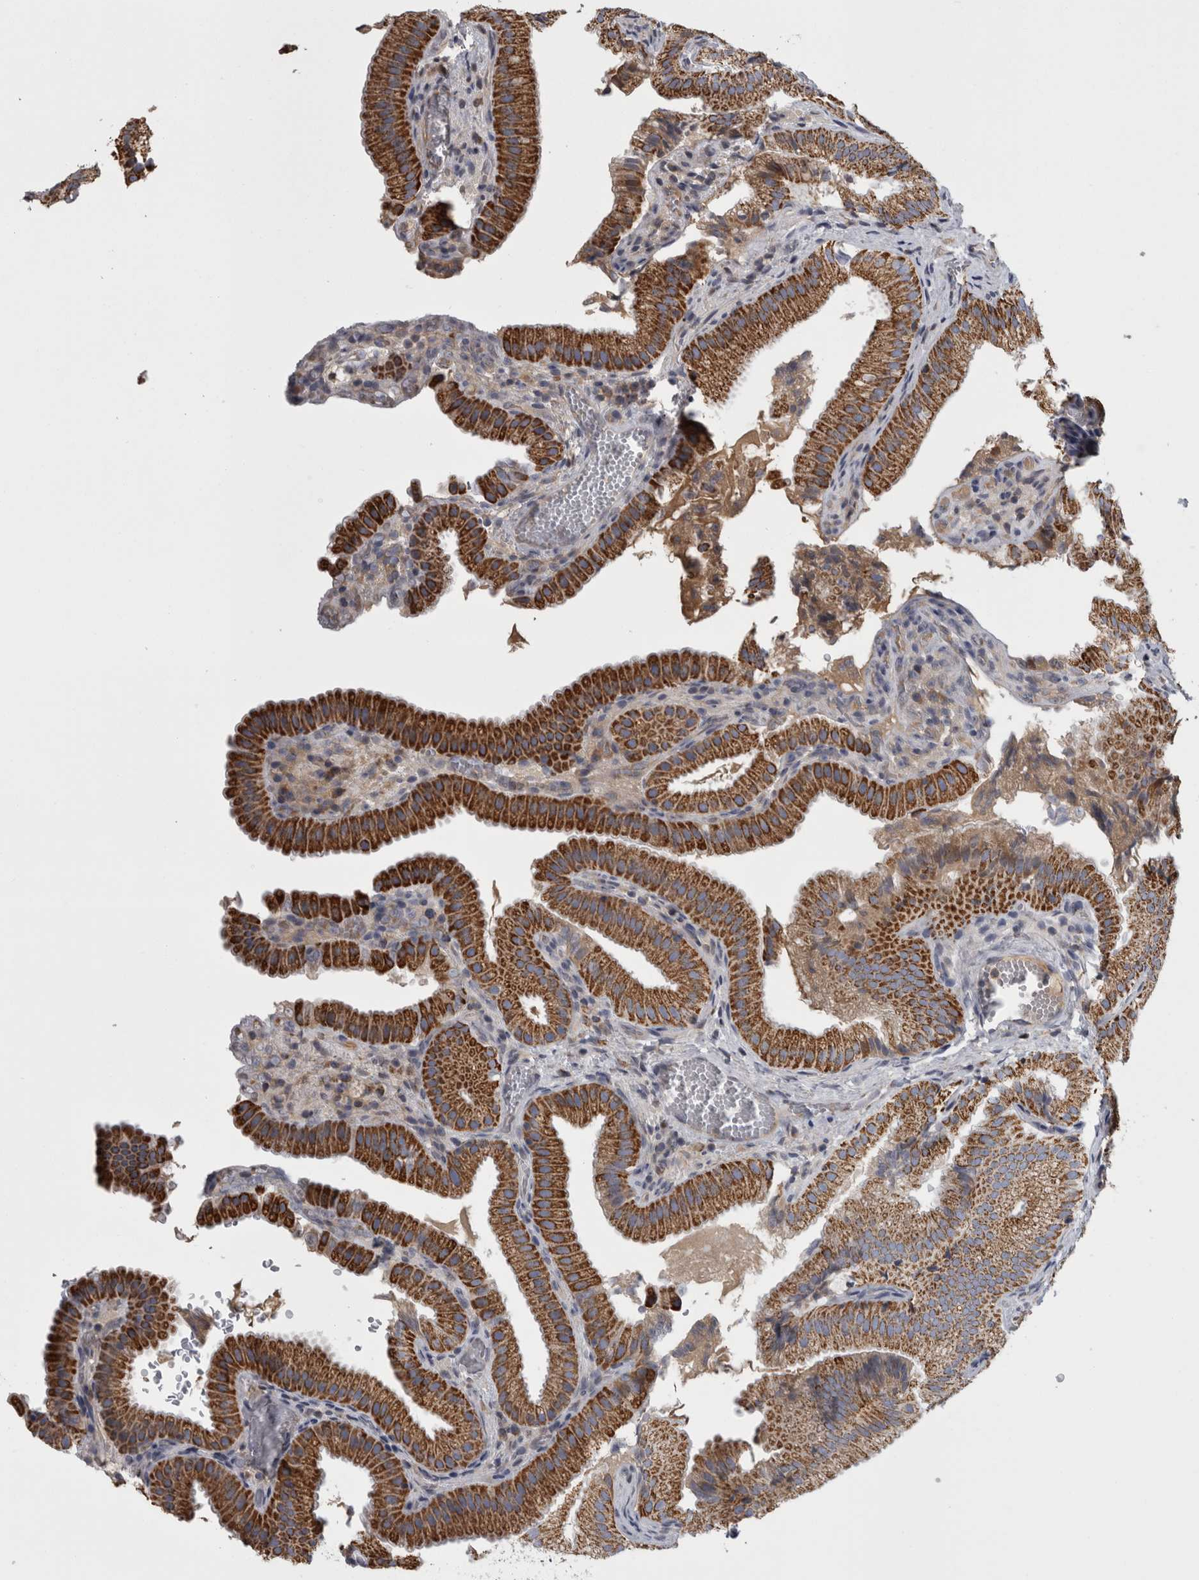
{"staining": {"intensity": "strong", "quantity": ">75%", "location": "cytoplasmic/membranous"}, "tissue": "gallbladder", "cell_type": "Glandular cells", "image_type": "normal", "snomed": [{"axis": "morphology", "description": "Normal tissue, NOS"}, {"axis": "topography", "description": "Gallbladder"}], "caption": "The image displays a brown stain indicating the presence of a protein in the cytoplasmic/membranous of glandular cells in gallbladder.", "gene": "MDH2", "patient": {"sex": "female", "age": 30}}